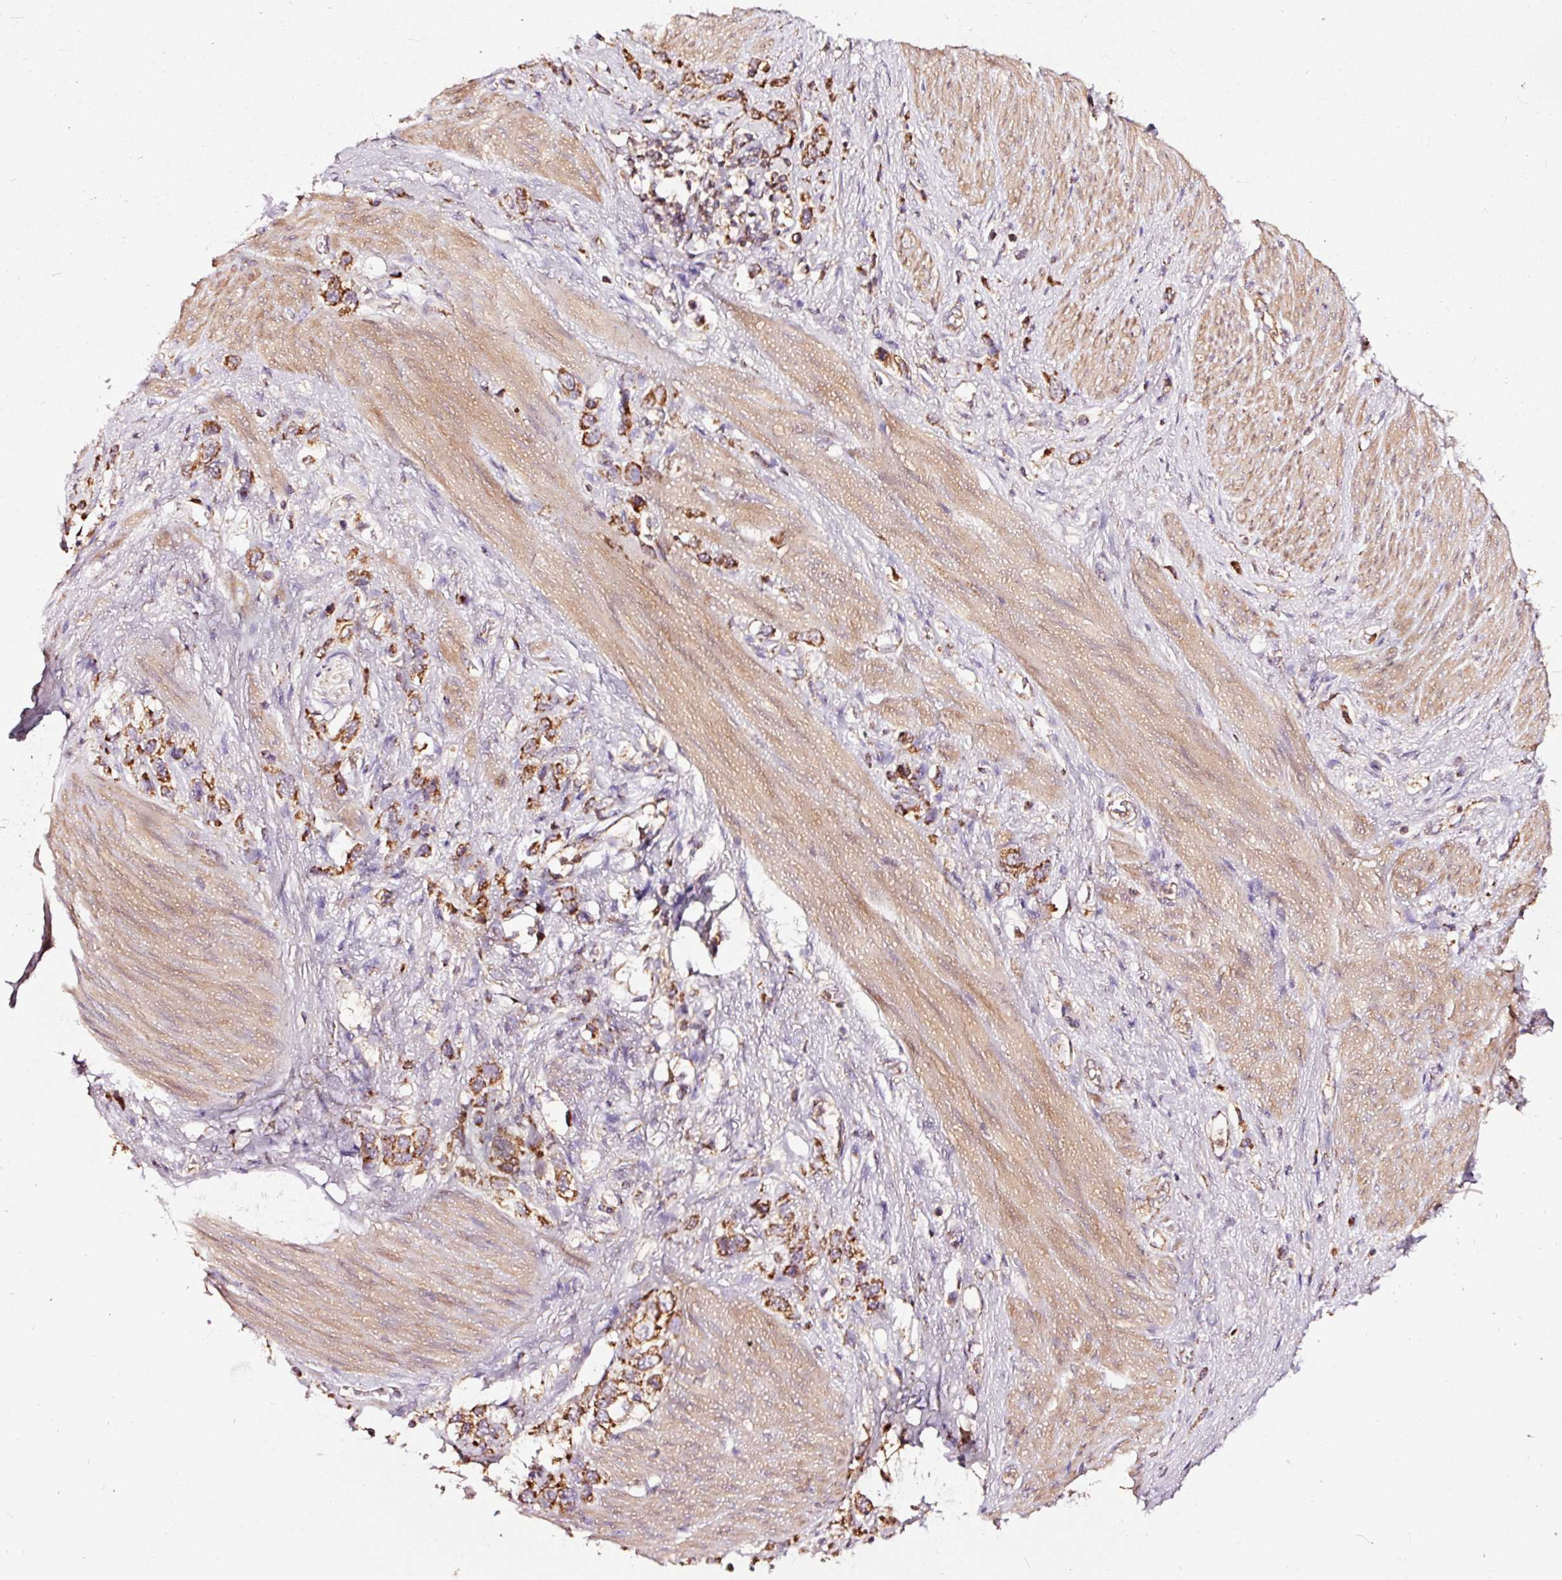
{"staining": {"intensity": "strong", "quantity": ">75%", "location": "cytoplasmic/membranous"}, "tissue": "stomach cancer", "cell_type": "Tumor cells", "image_type": "cancer", "snomed": [{"axis": "morphology", "description": "Adenocarcinoma, NOS"}, {"axis": "topography", "description": "Stomach"}], "caption": "High-magnification brightfield microscopy of stomach adenocarcinoma stained with DAB (3,3'-diaminobenzidine) (brown) and counterstained with hematoxylin (blue). tumor cells exhibit strong cytoplasmic/membranous positivity is appreciated in approximately>75% of cells. (DAB (3,3'-diaminobenzidine) IHC with brightfield microscopy, high magnification).", "gene": "TPM1", "patient": {"sex": "female", "age": 65}}